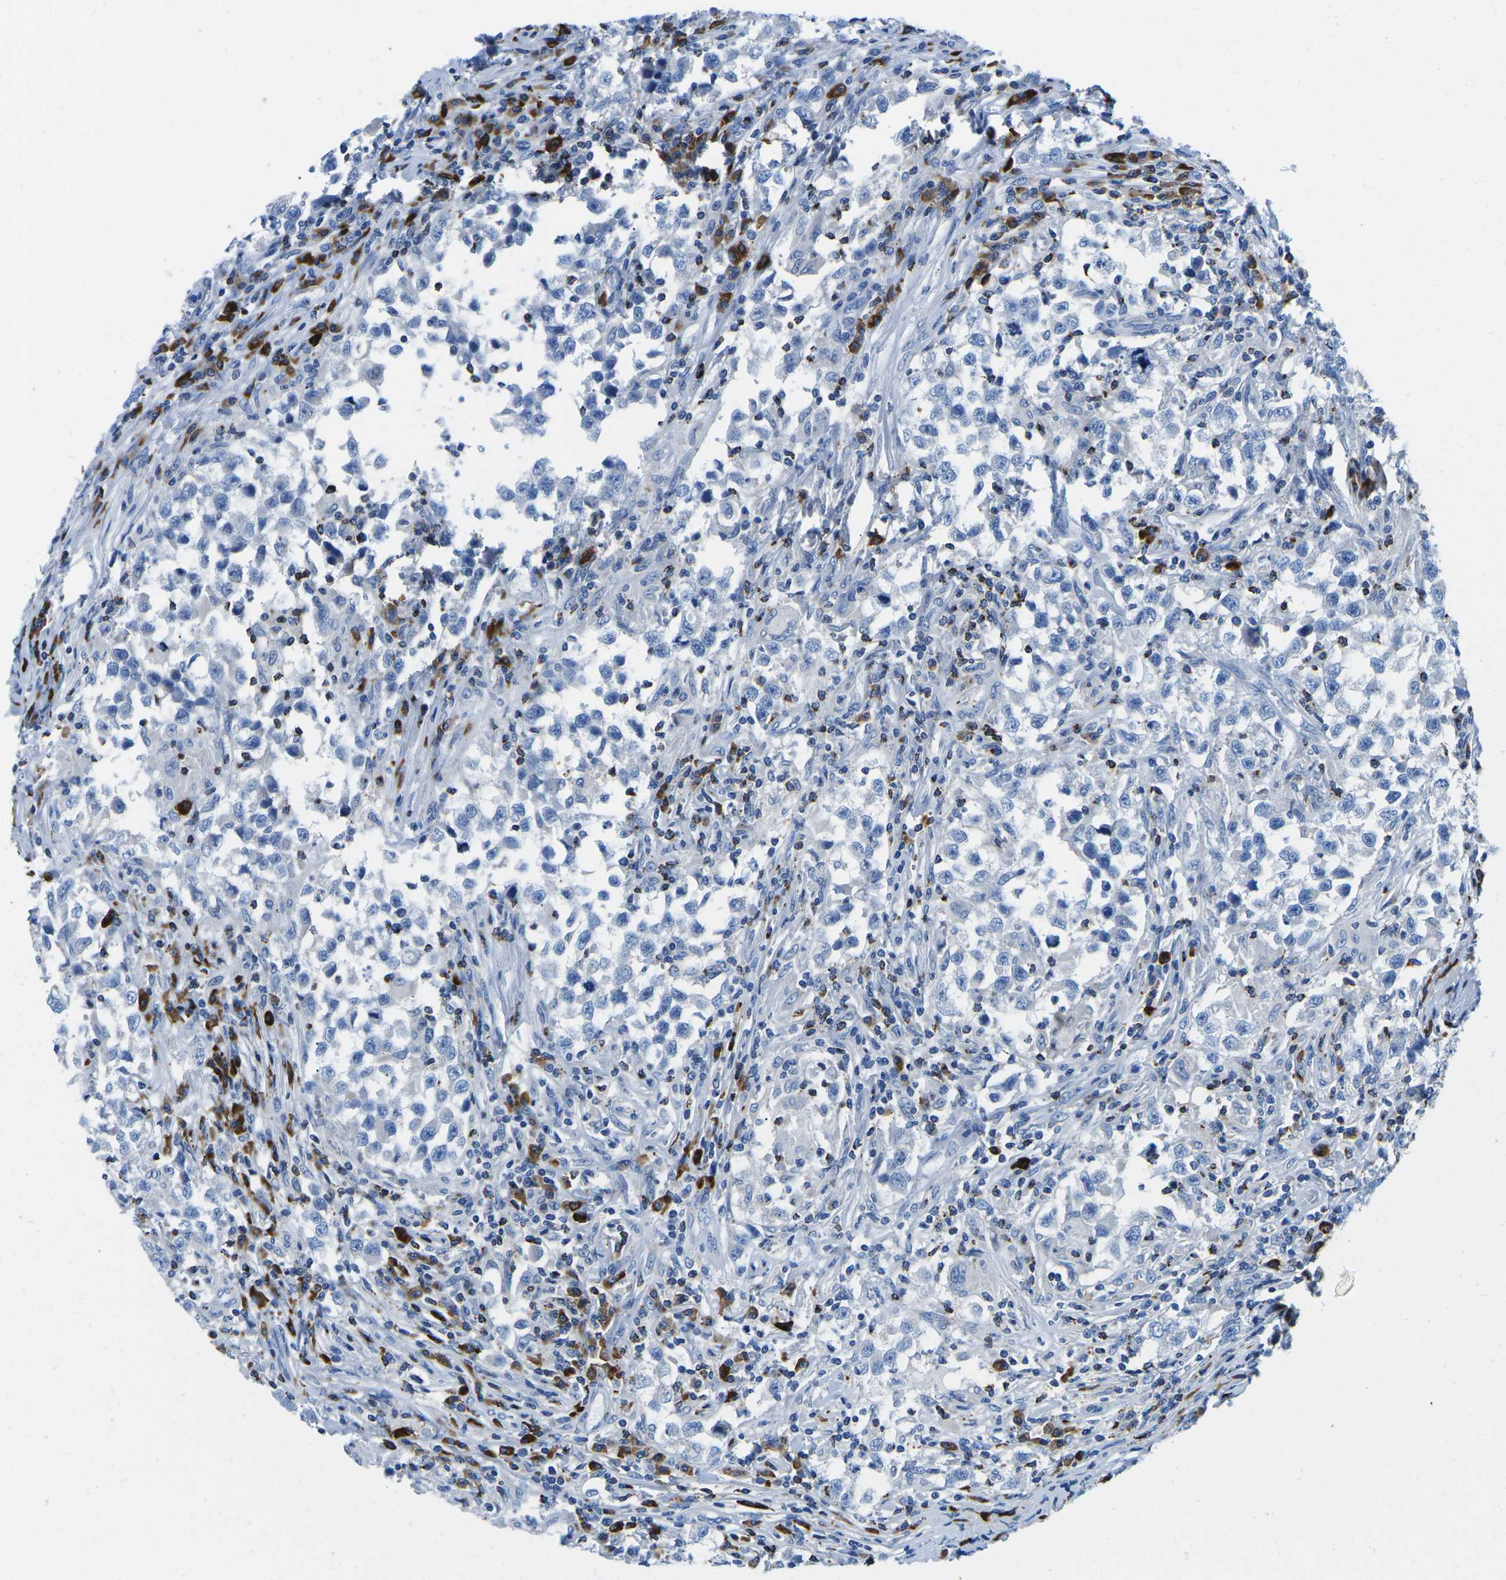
{"staining": {"intensity": "negative", "quantity": "none", "location": "none"}, "tissue": "testis cancer", "cell_type": "Tumor cells", "image_type": "cancer", "snomed": [{"axis": "morphology", "description": "Carcinoma, Embryonal, NOS"}, {"axis": "topography", "description": "Testis"}], "caption": "Testis embryonal carcinoma was stained to show a protein in brown. There is no significant staining in tumor cells.", "gene": "MC4R", "patient": {"sex": "male", "age": 21}}